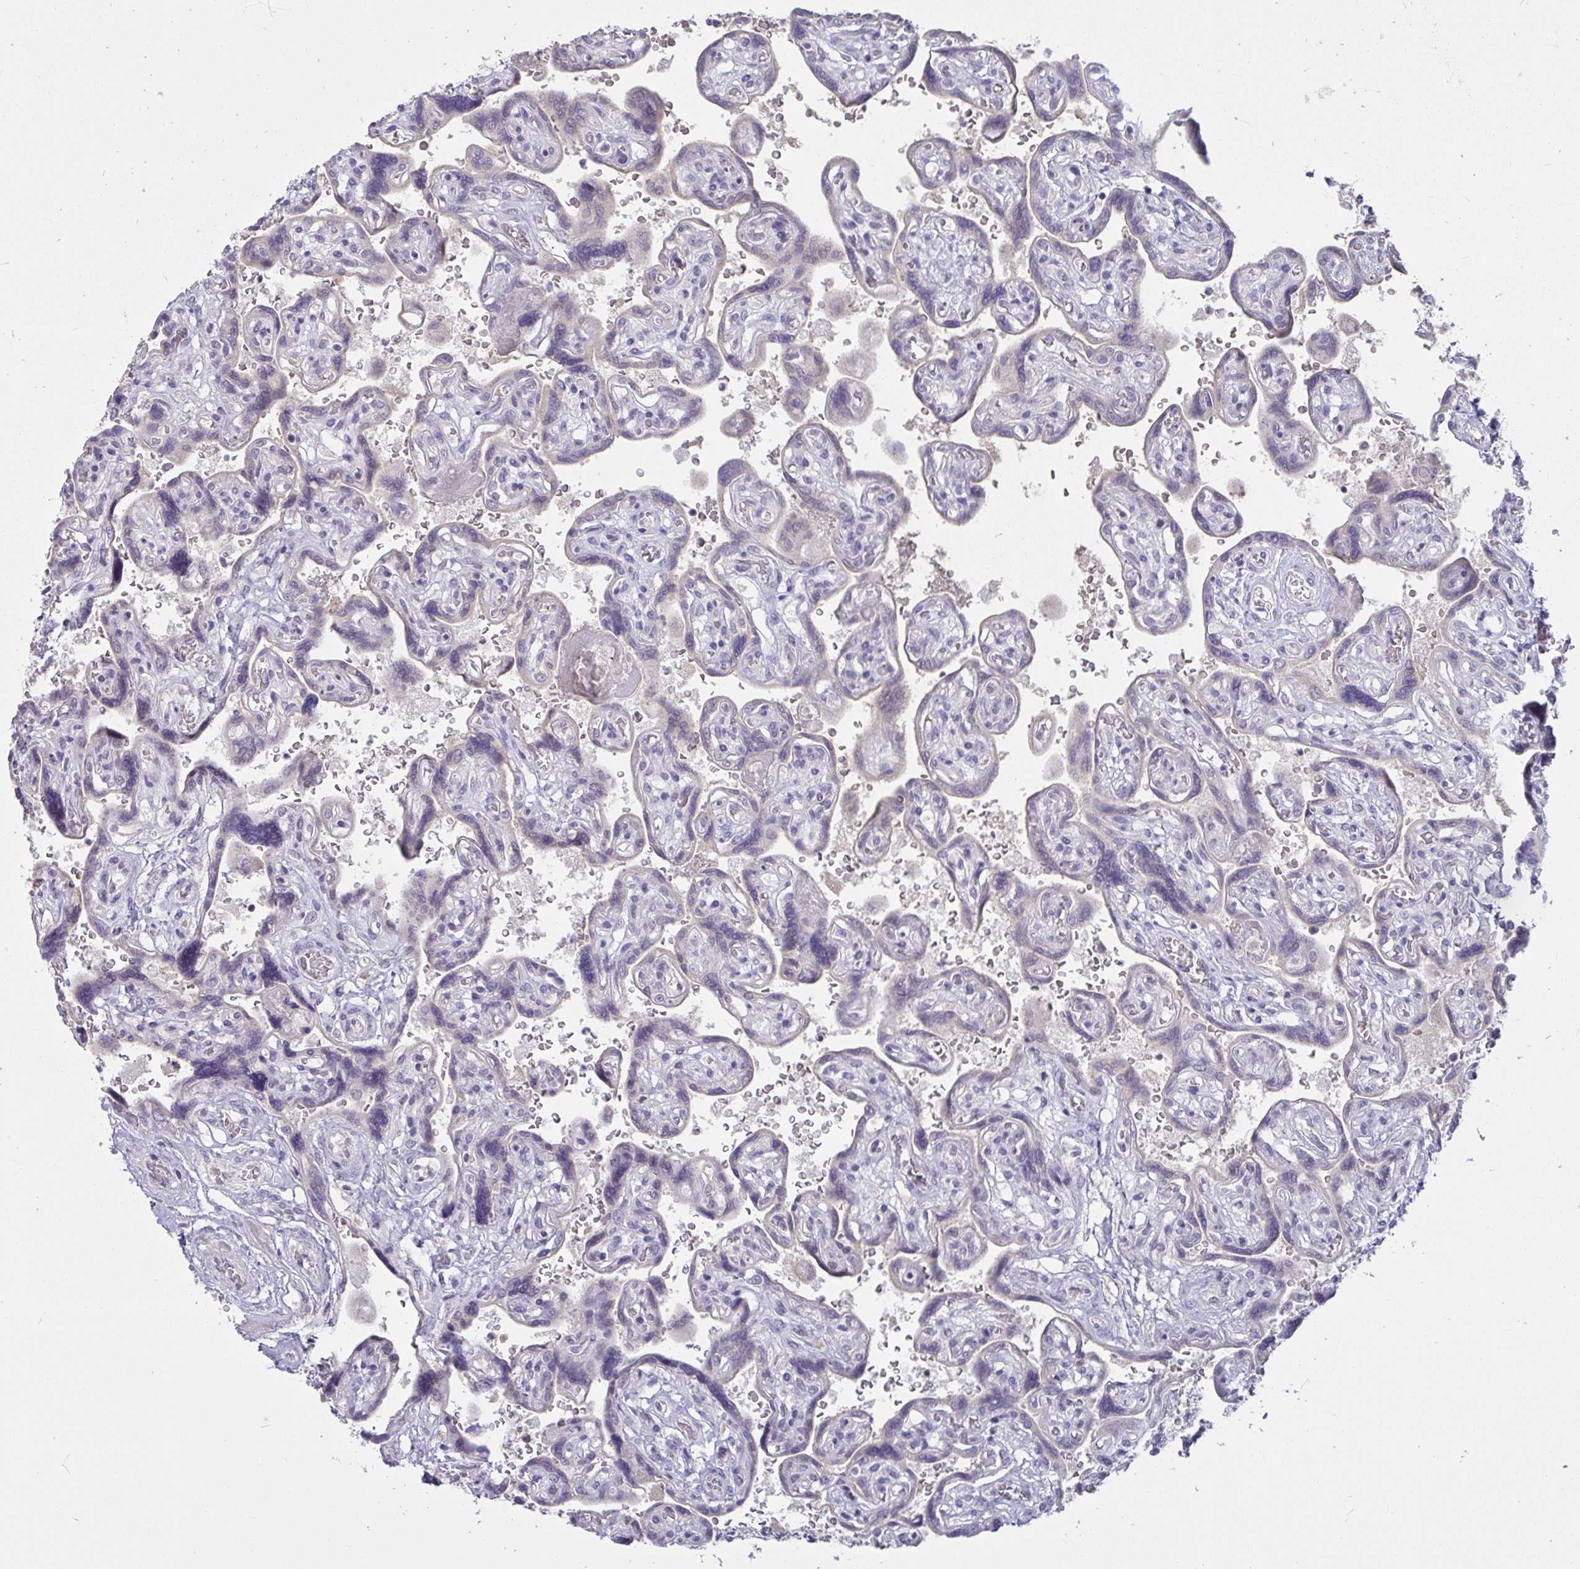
{"staining": {"intensity": "negative", "quantity": "none", "location": "none"}, "tissue": "placenta", "cell_type": "Decidual cells", "image_type": "normal", "snomed": [{"axis": "morphology", "description": "Normal tissue, NOS"}, {"axis": "topography", "description": "Placenta"}], "caption": "Immunohistochemistry (IHC) image of normal human placenta stained for a protein (brown), which reveals no expression in decidual cells.", "gene": "MYC", "patient": {"sex": "female", "age": 32}}